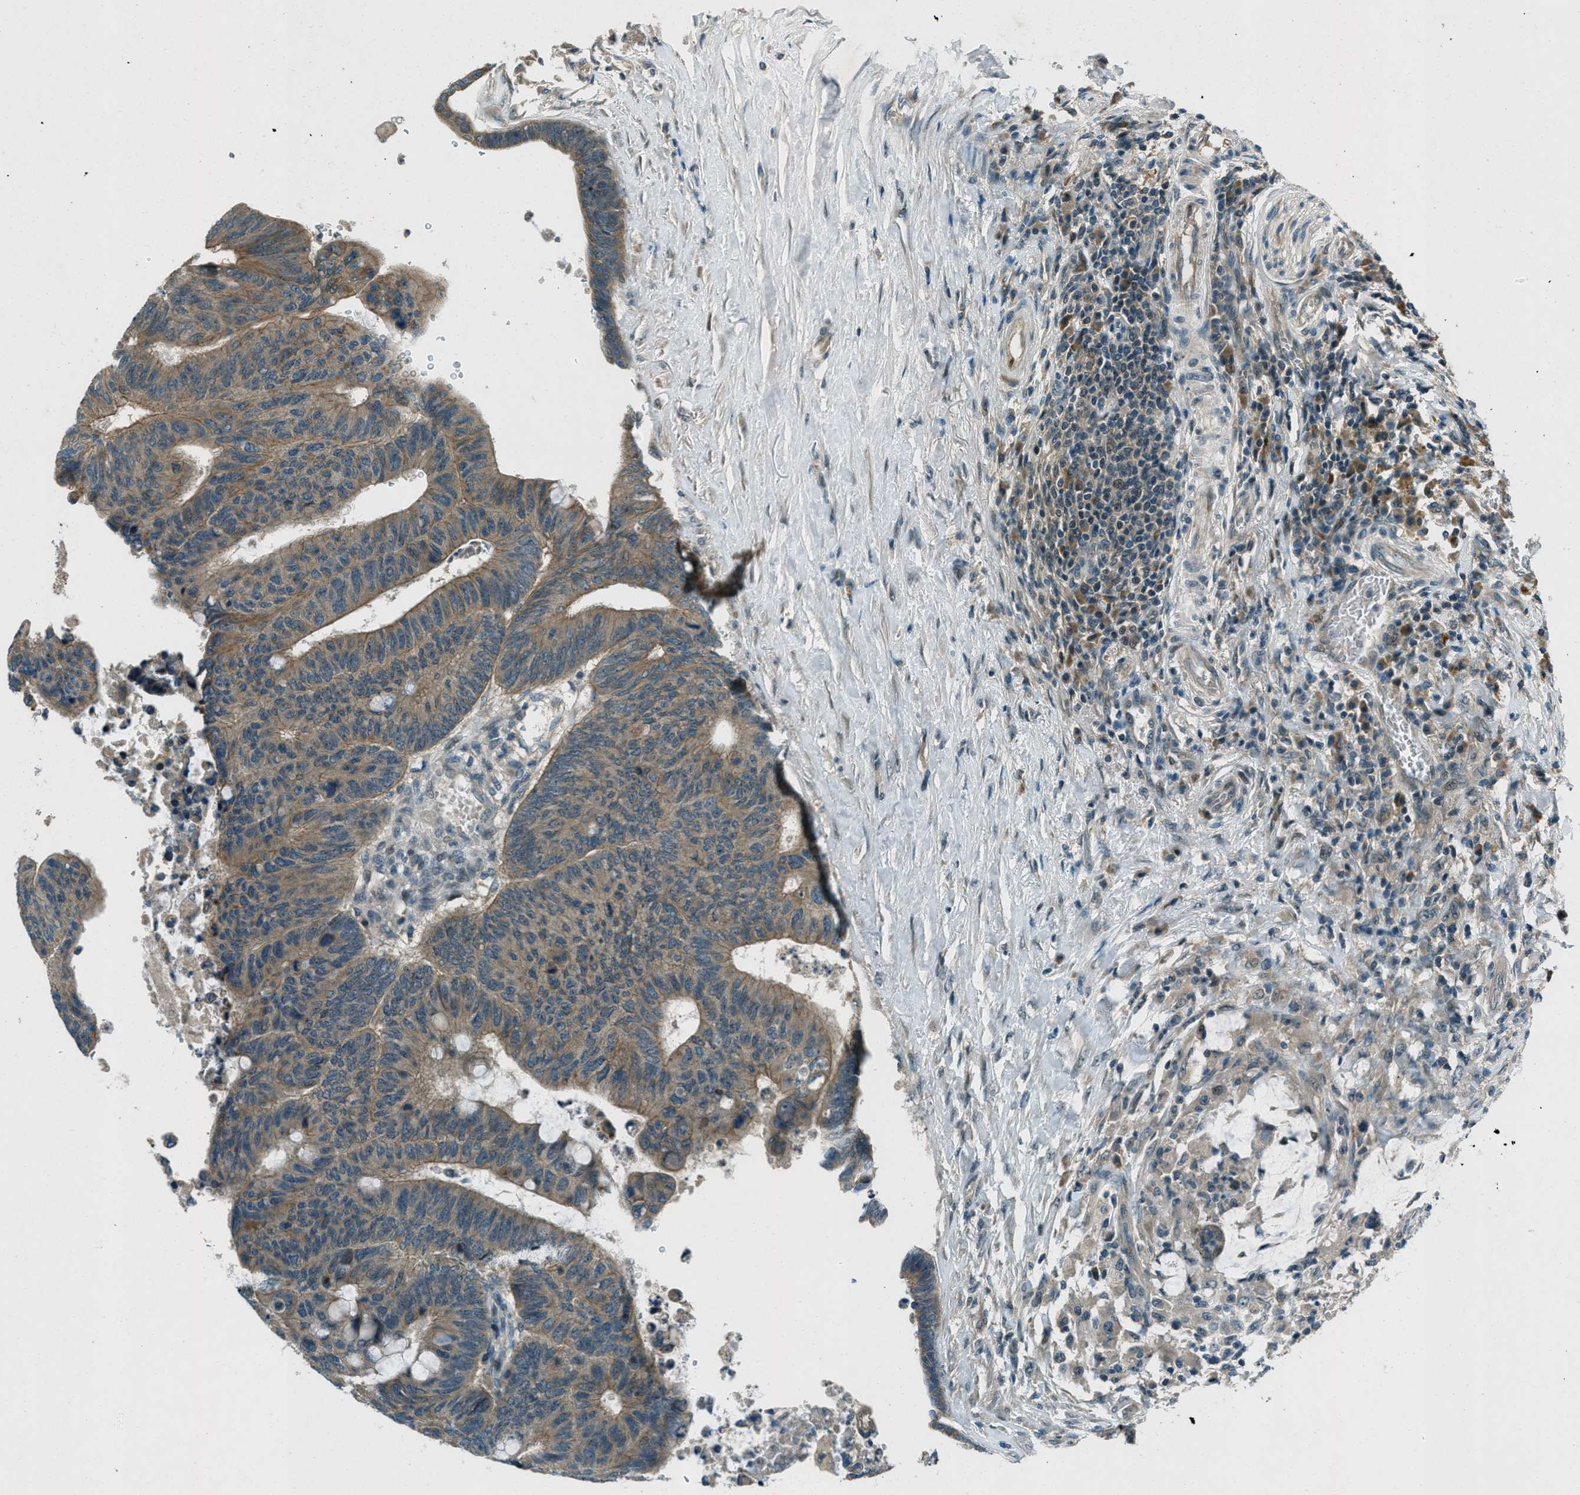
{"staining": {"intensity": "weak", "quantity": ">75%", "location": "cytoplasmic/membranous"}, "tissue": "colorectal cancer", "cell_type": "Tumor cells", "image_type": "cancer", "snomed": [{"axis": "morphology", "description": "Normal tissue, NOS"}, {"axis": "morphology", "description": "Adenocarcinoma, NOS"}, {"axis": "topography", "description": "Rectum"}, {"axis": "topography", "description": "Peripheral nerve tissue"}], "caption": "Immunohistochemical staining of colorectal cancer reveals low levels of weak cytoplasmic/membranous staining in approximately >75% of tumor cells.", "gene": "STK11", "patient": {"sex": "male", "age": 92}}